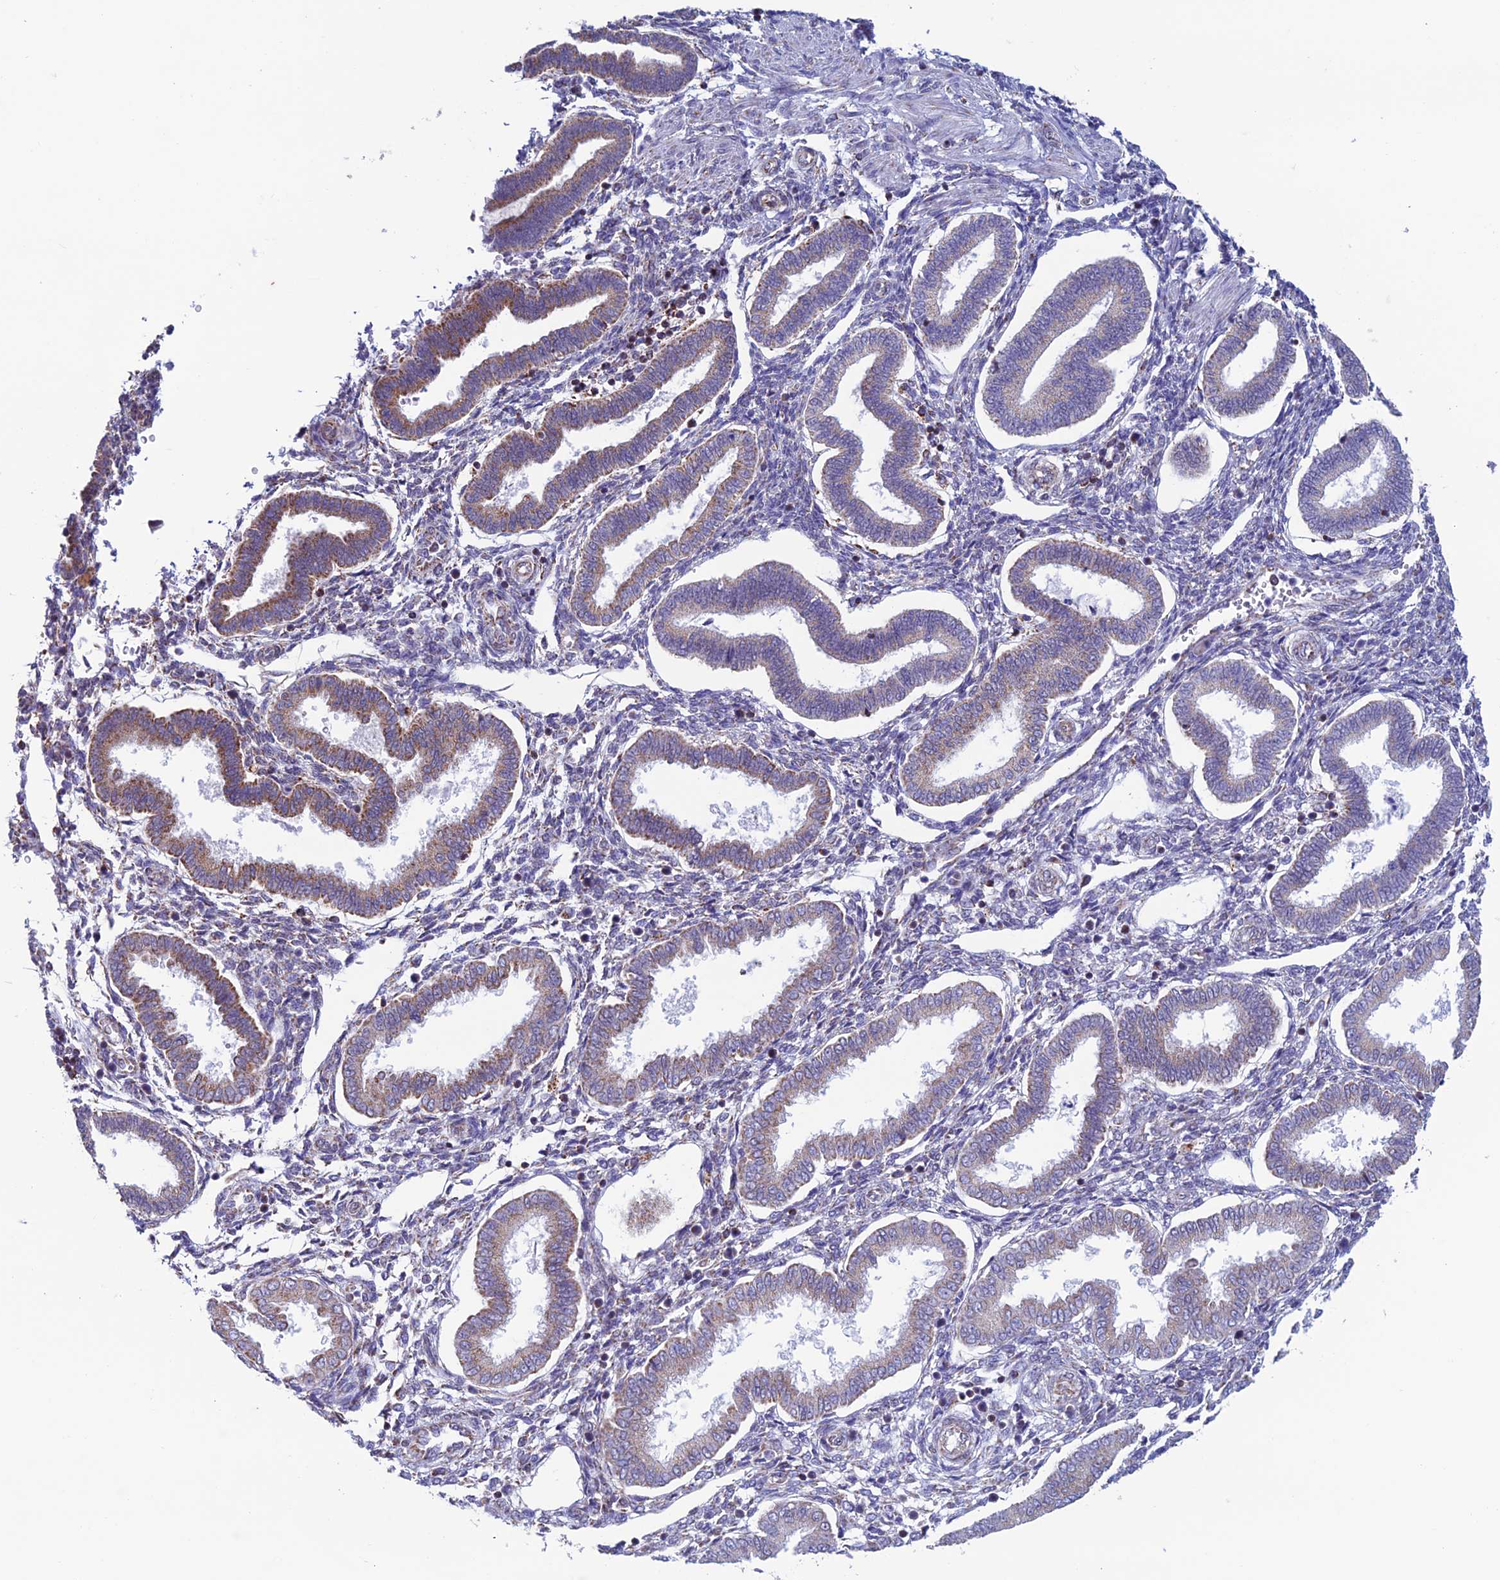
{"staining": {"intensity": "negative", "quantity": "none", "location": "none"}, "tissue": "endometrium", "cell_type": "Cells in endometrial stroma", "image_type": "normal", "snomed": [{"axis": "morphology", "description": "Normal tissue, NOS"}, {"axis": "topography", "description": "Endometrium"}], "caption": "An IHC image of normal endometrium is shown. There is no staining in cells in endometrial stroma of endometrium.", "gene": "ZNG1A", "patient": {"sex": "female", "age": 24}}